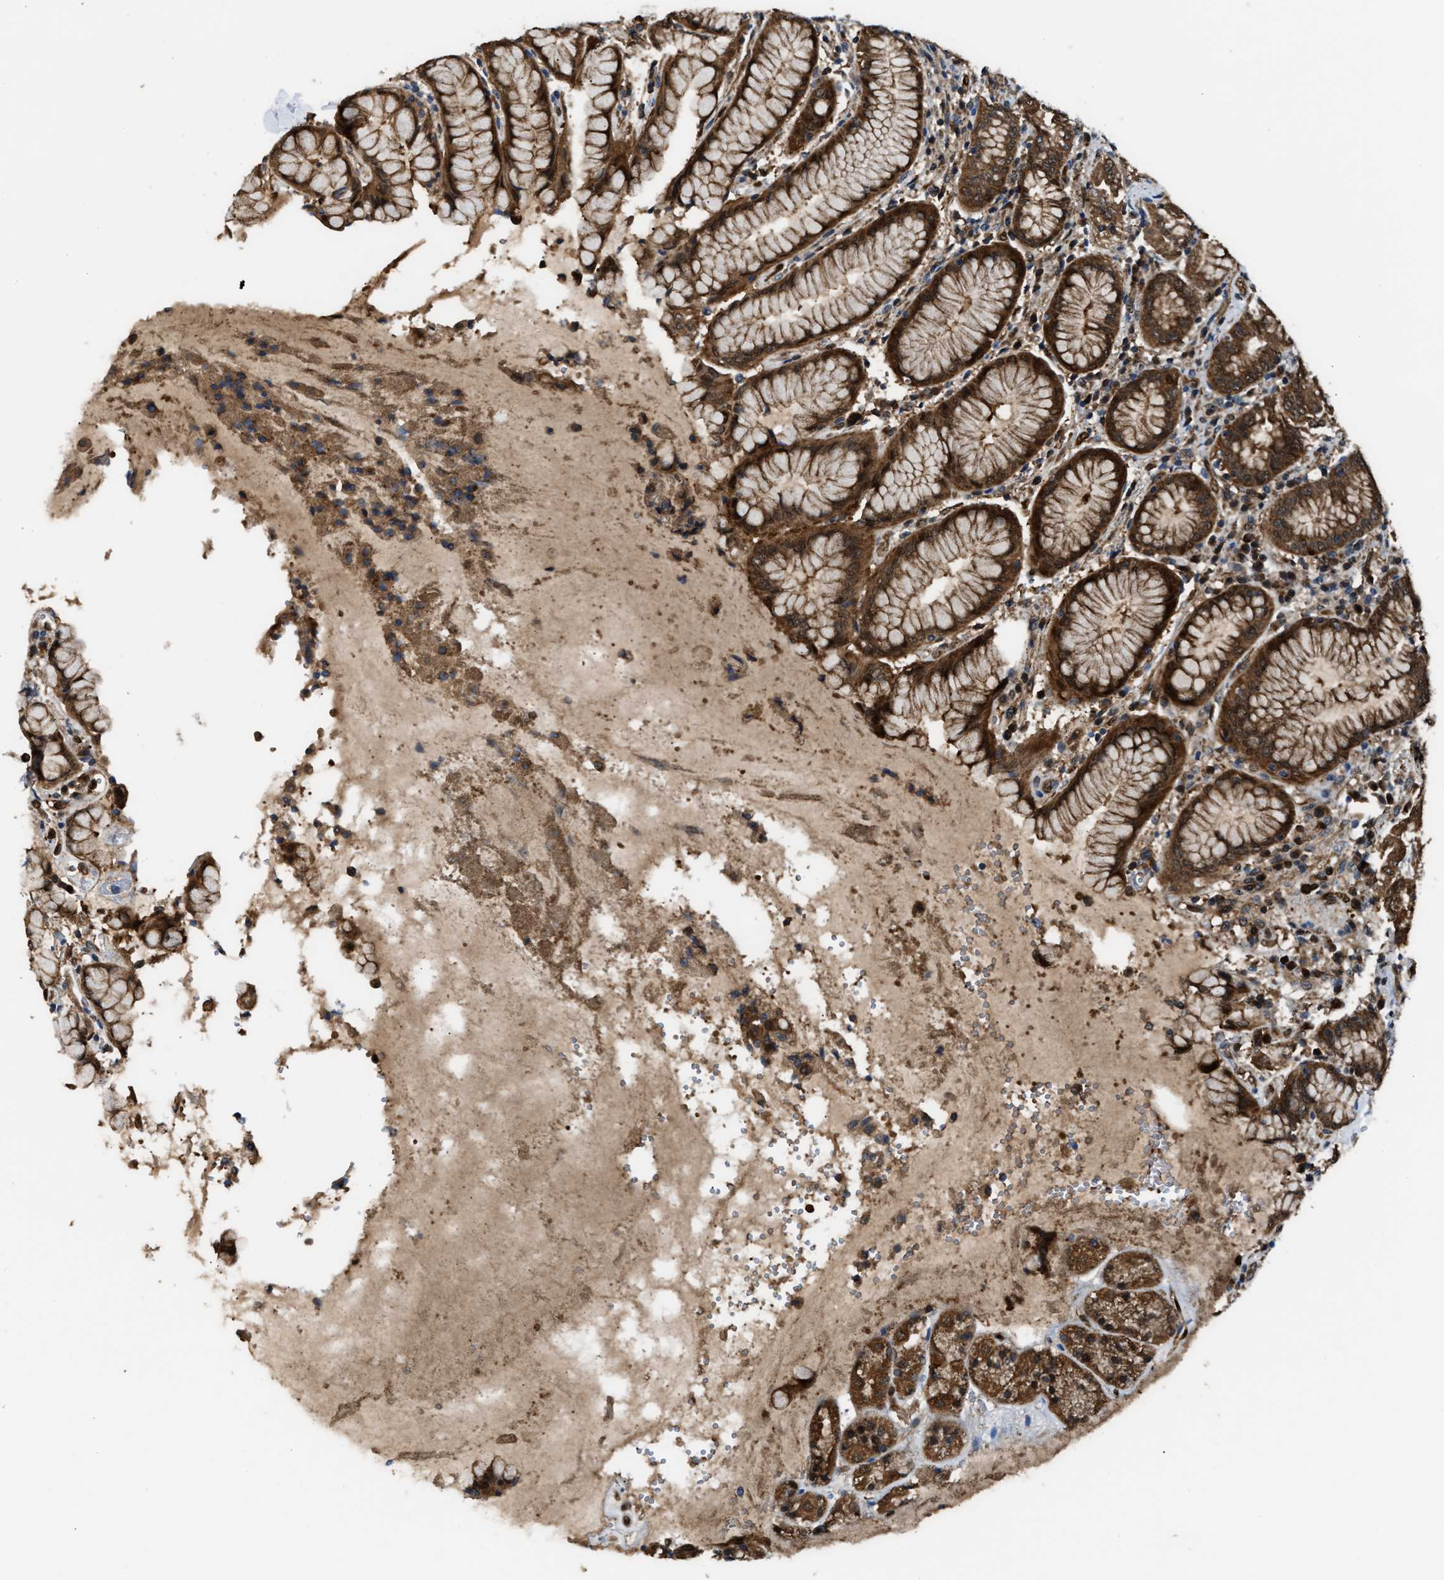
{"staining": {"intensity": "moderate", "quantity": ">75%", "location": "cytoplasmic/membranous,nuclear"}, "tissue": "stomach", "cell_type": "Glandular cells", "image_type": "normal", "snomed": [{"axis": "morphology", "description": "Normal tissue, NOS"}, {"axis": "topography", "description": "Stomach"}, {"axis": "topography", "description": "Stomach, lower"}], "caption": "Moderate cytoplasmic/membranous,nuclear expression is present in approximately >75% of glandular cells in benign stomach. (DAB IHC with brightfield microscopy, high magnification).", "gene": "PPA1", "patient": {"sex": "female", "age": 56}}